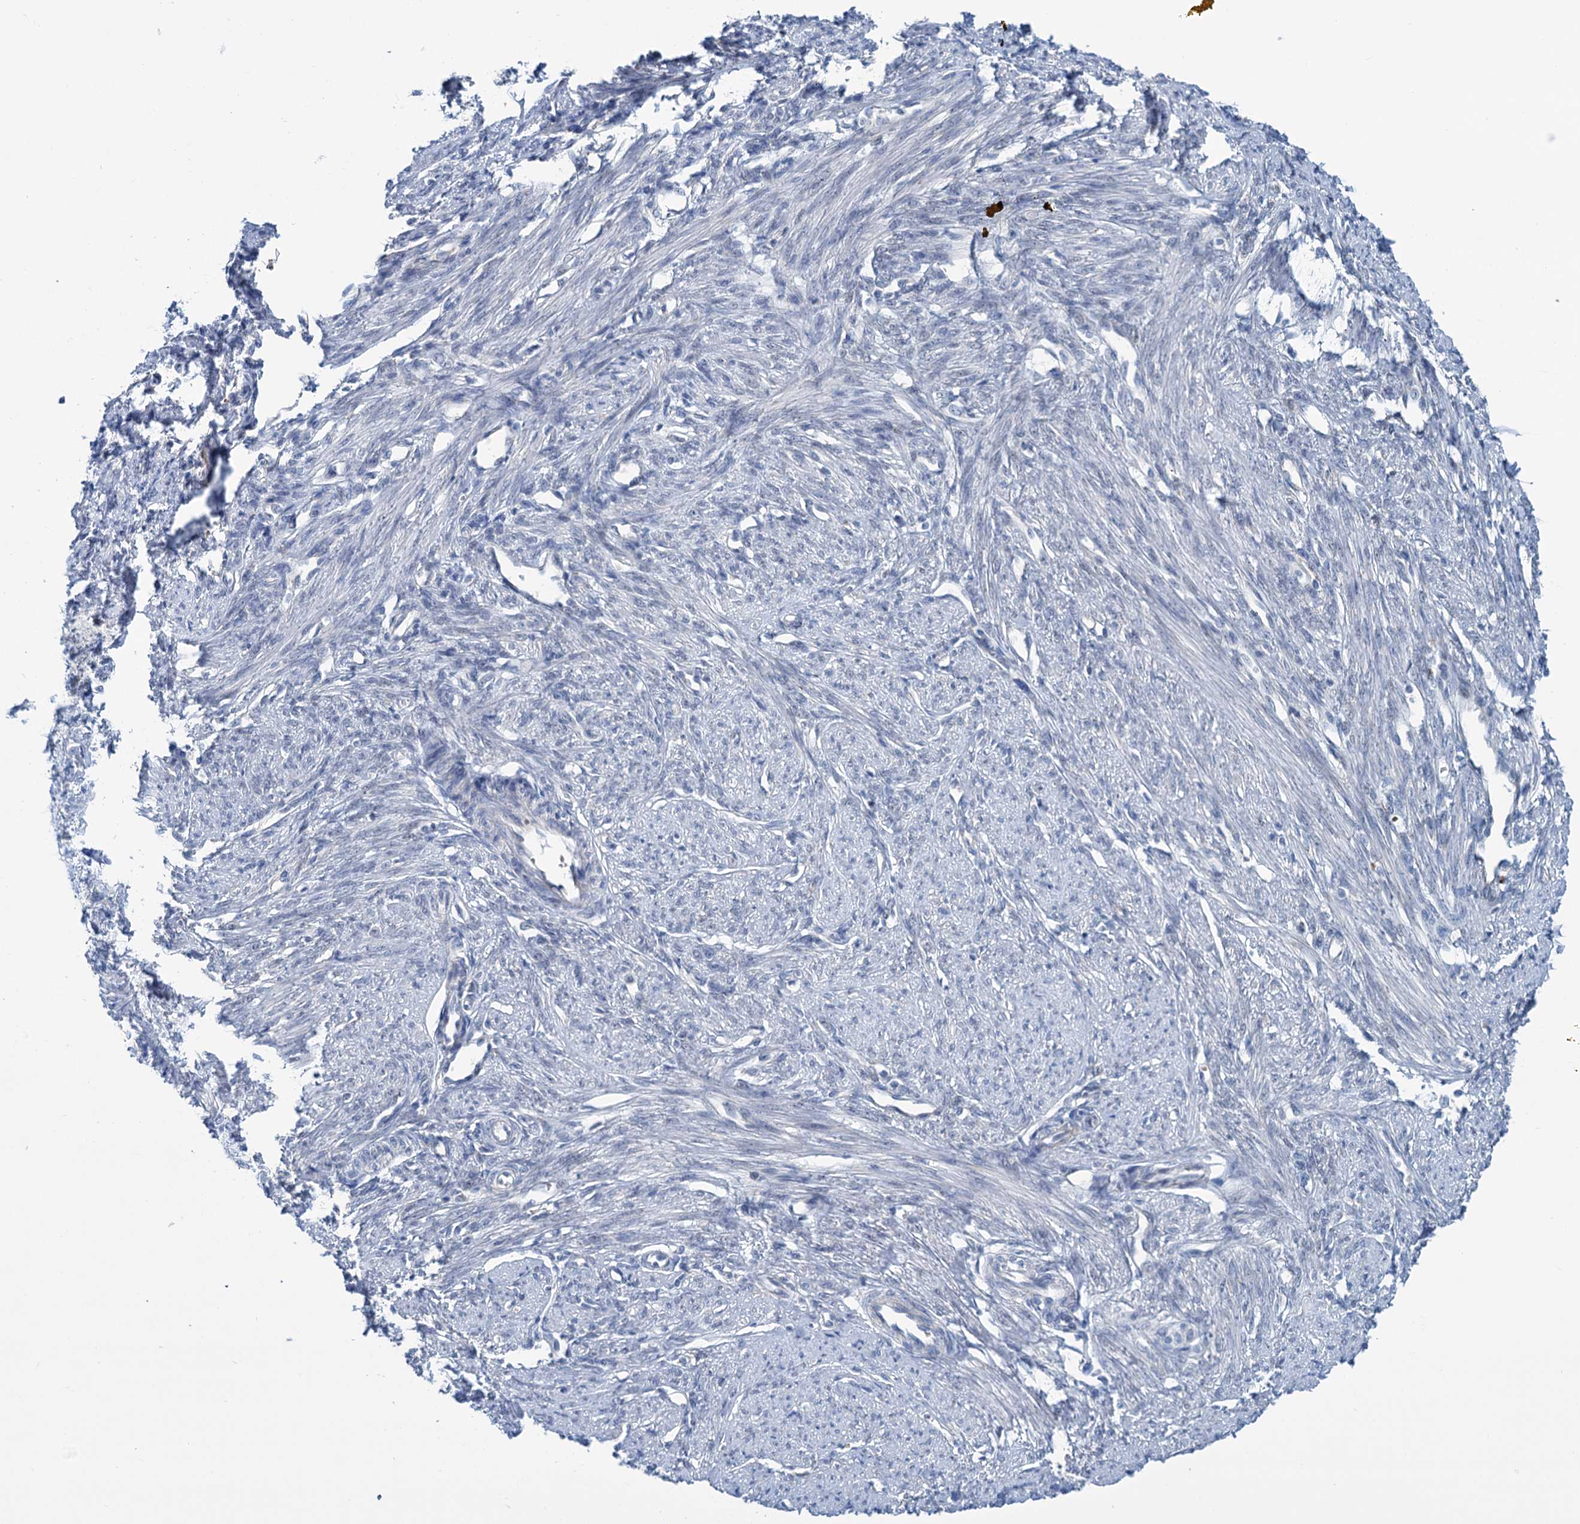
{"staining": {"intensity": "negative", "quantity": "none", "location": "none"}, "tissue": "smooth muscle", "cell_type": "Smooth muscle cells", "image_type": "normal", "snomed": [{"axis": "morphology", "description": "Normal tissue, NOS"}, {"axis": "topography", "description": "Smooth muscle"}, {"axis": "topography", "description": "Uterus"}], "caption": "Immunohistochemistry (IHC) of unremarkable smooth muscle displays no positivity in smooth muscle cells. (Brightfield microscopy of DAB immunohistochemistry at high magnification).", "gene": "LPIN1", "patient": {"sex": "female", "age": 59}}